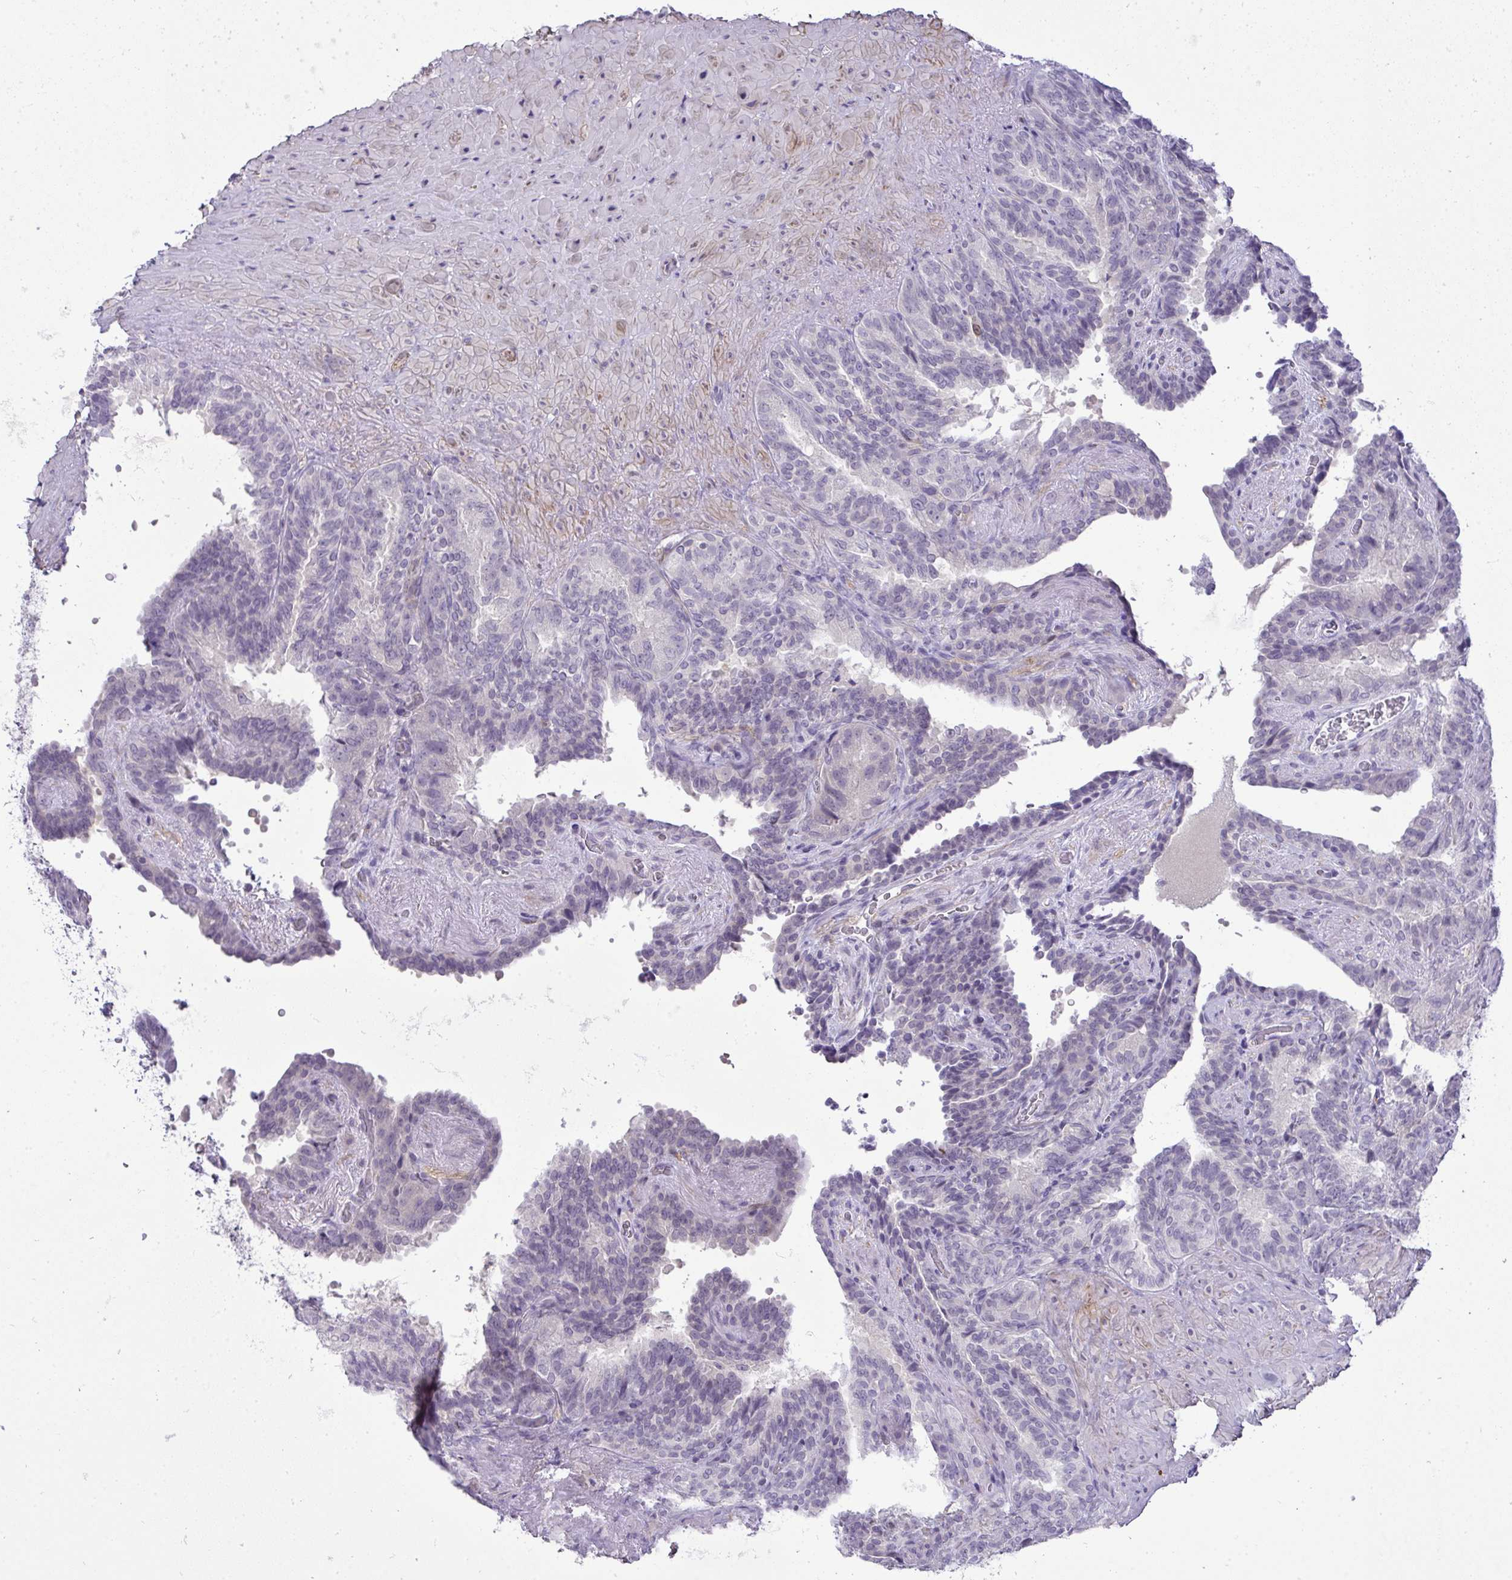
{"staining": {"intensity": "negative", "quantity": "none", "location": "none"}, "tissue": "seminal vesicle", "cell_type": "Glandular cells", "image_type": "normal", "snomed": [{"axis": "morphology", "description": "Normal tissue, NOS"}, {"axis": "topography", "description": "Seminal veicle"}], "caption": "Immunohistochemical staining of unremarkable human seminal vesicle shows no significant staining in glandular cells. The staining was performed using DAB to visualize the protein expression in brown, while the nuclei were stained in blue with hematoxylin (Magnification: 20x).", "gene": "UBE2S", "patient": {"sex": "male", "age": 60}}